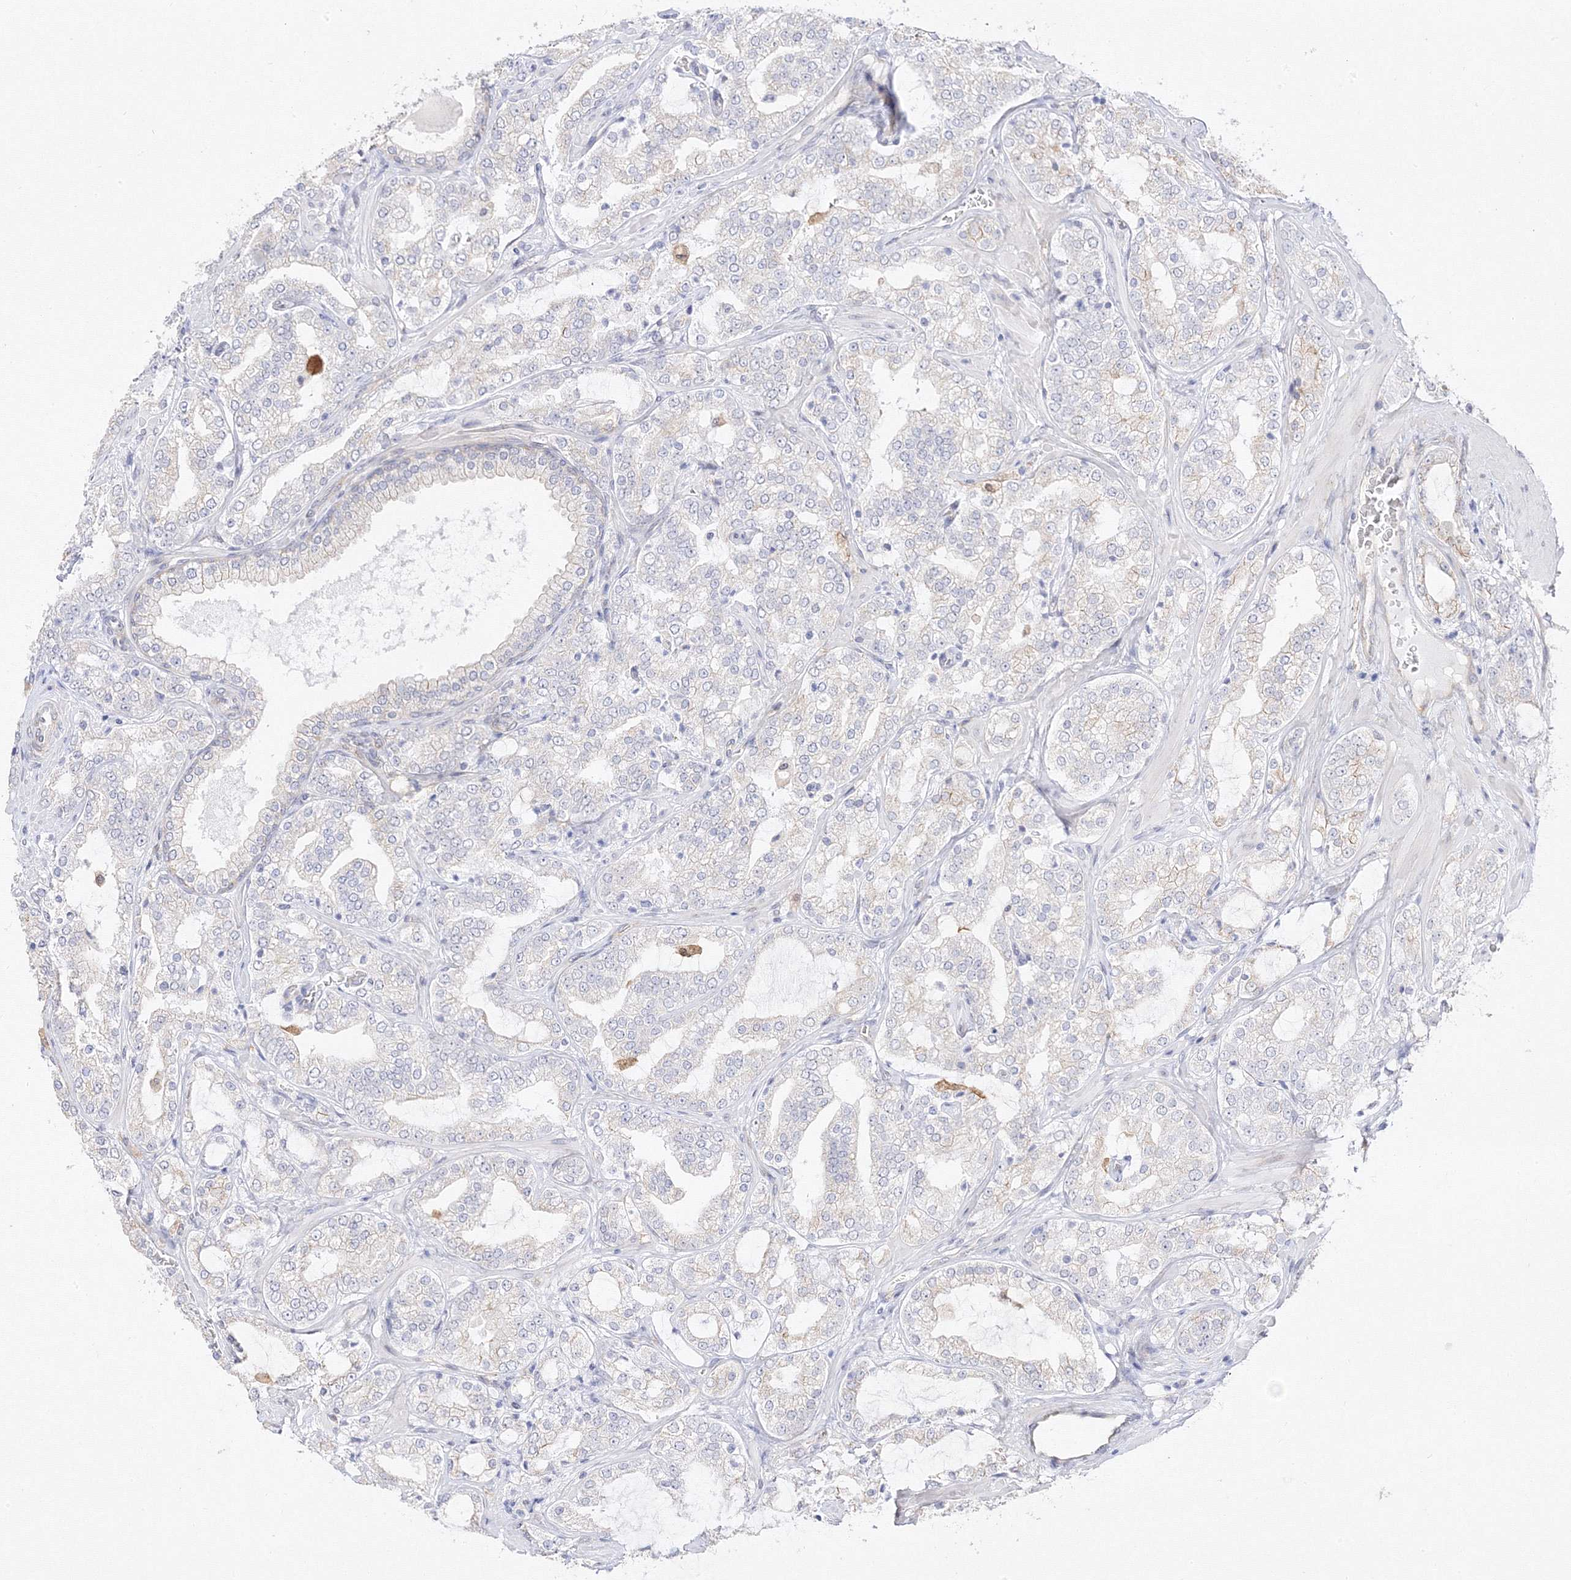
{"staining": {"intensity": "weak", "quantity": "<25%", "location": "cytoplasmic/membranous"}, "tissue": "prostate cancer", "cell_type": "Tumor cells", "image_type": "cancer", "snomed": [{"axis": "morphology", "description": "Adenocarcinoma, High grade"}, {"axis": "topography", "description": "Prostate"}], "caption": "Immunohistochemistry (IHC) of prostate adenocarcinoma (high-grade) demonstrates no expression in tumor cells. (DAB (3,3'-diaminobenzidine) immunohistochemistry with hematoxylin counter stain).", "gene": "C2CD2", "patient": {"sex": "male", "age": 64}}